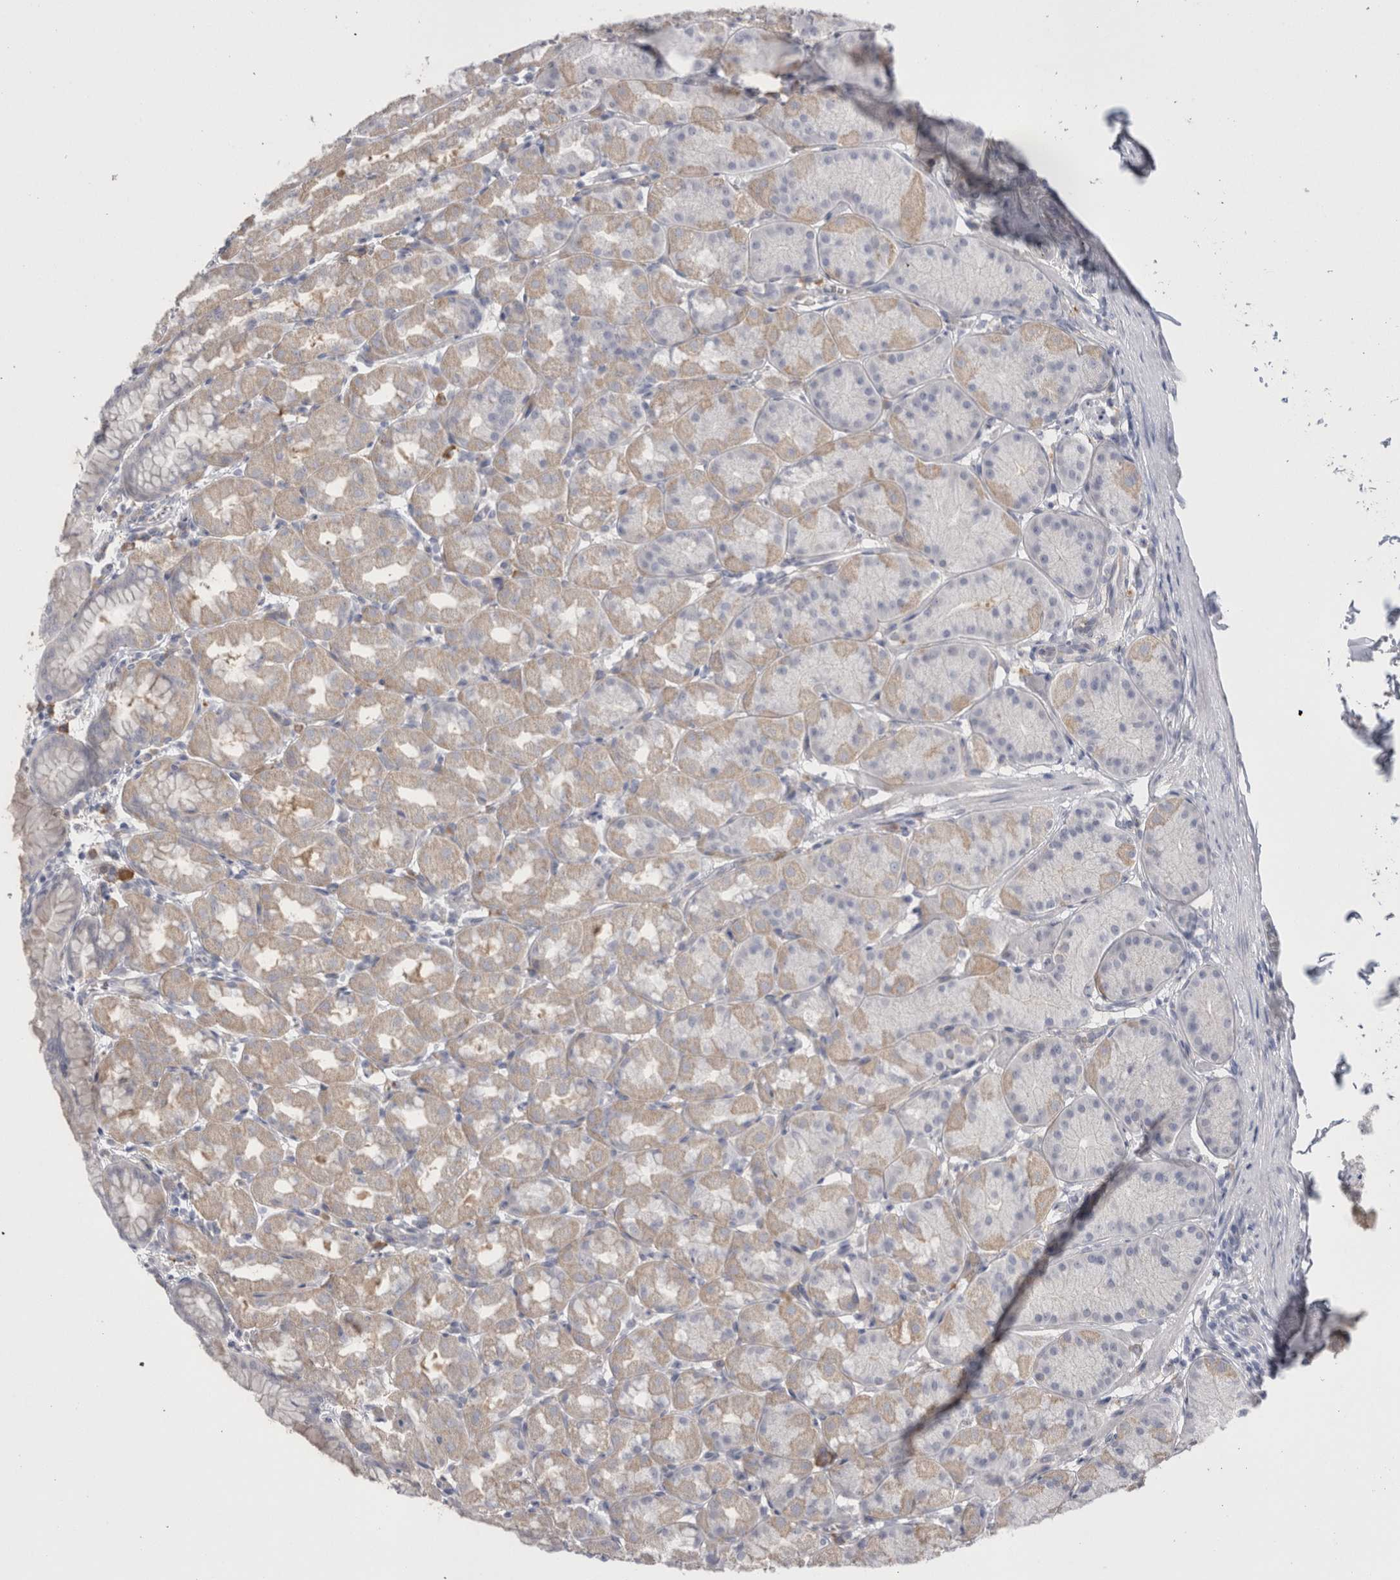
{"staining": {"intensity": "weak", "quantity": "25%-75%", "location": "cytoplasmic/membranous"}, "tissue": "stomach", "cell_type": "Glandular cells", "image_type": "normal", "snomed": [{"axis": "morphology", "description": "Normal tissue, NOS"}, {"axis": "topography", "description": "Stomach"}], "caption": "The photomicrograph shows staining of unremarkable stomach, revealing weak cytoplasmic/membranous protein expression (brown color) within glandular cells. (DAB IHC, brown staining for protein, blue staining for nuclei).", "gene": "EPDR1", "patient": {"sex": "male", "age": 42}}